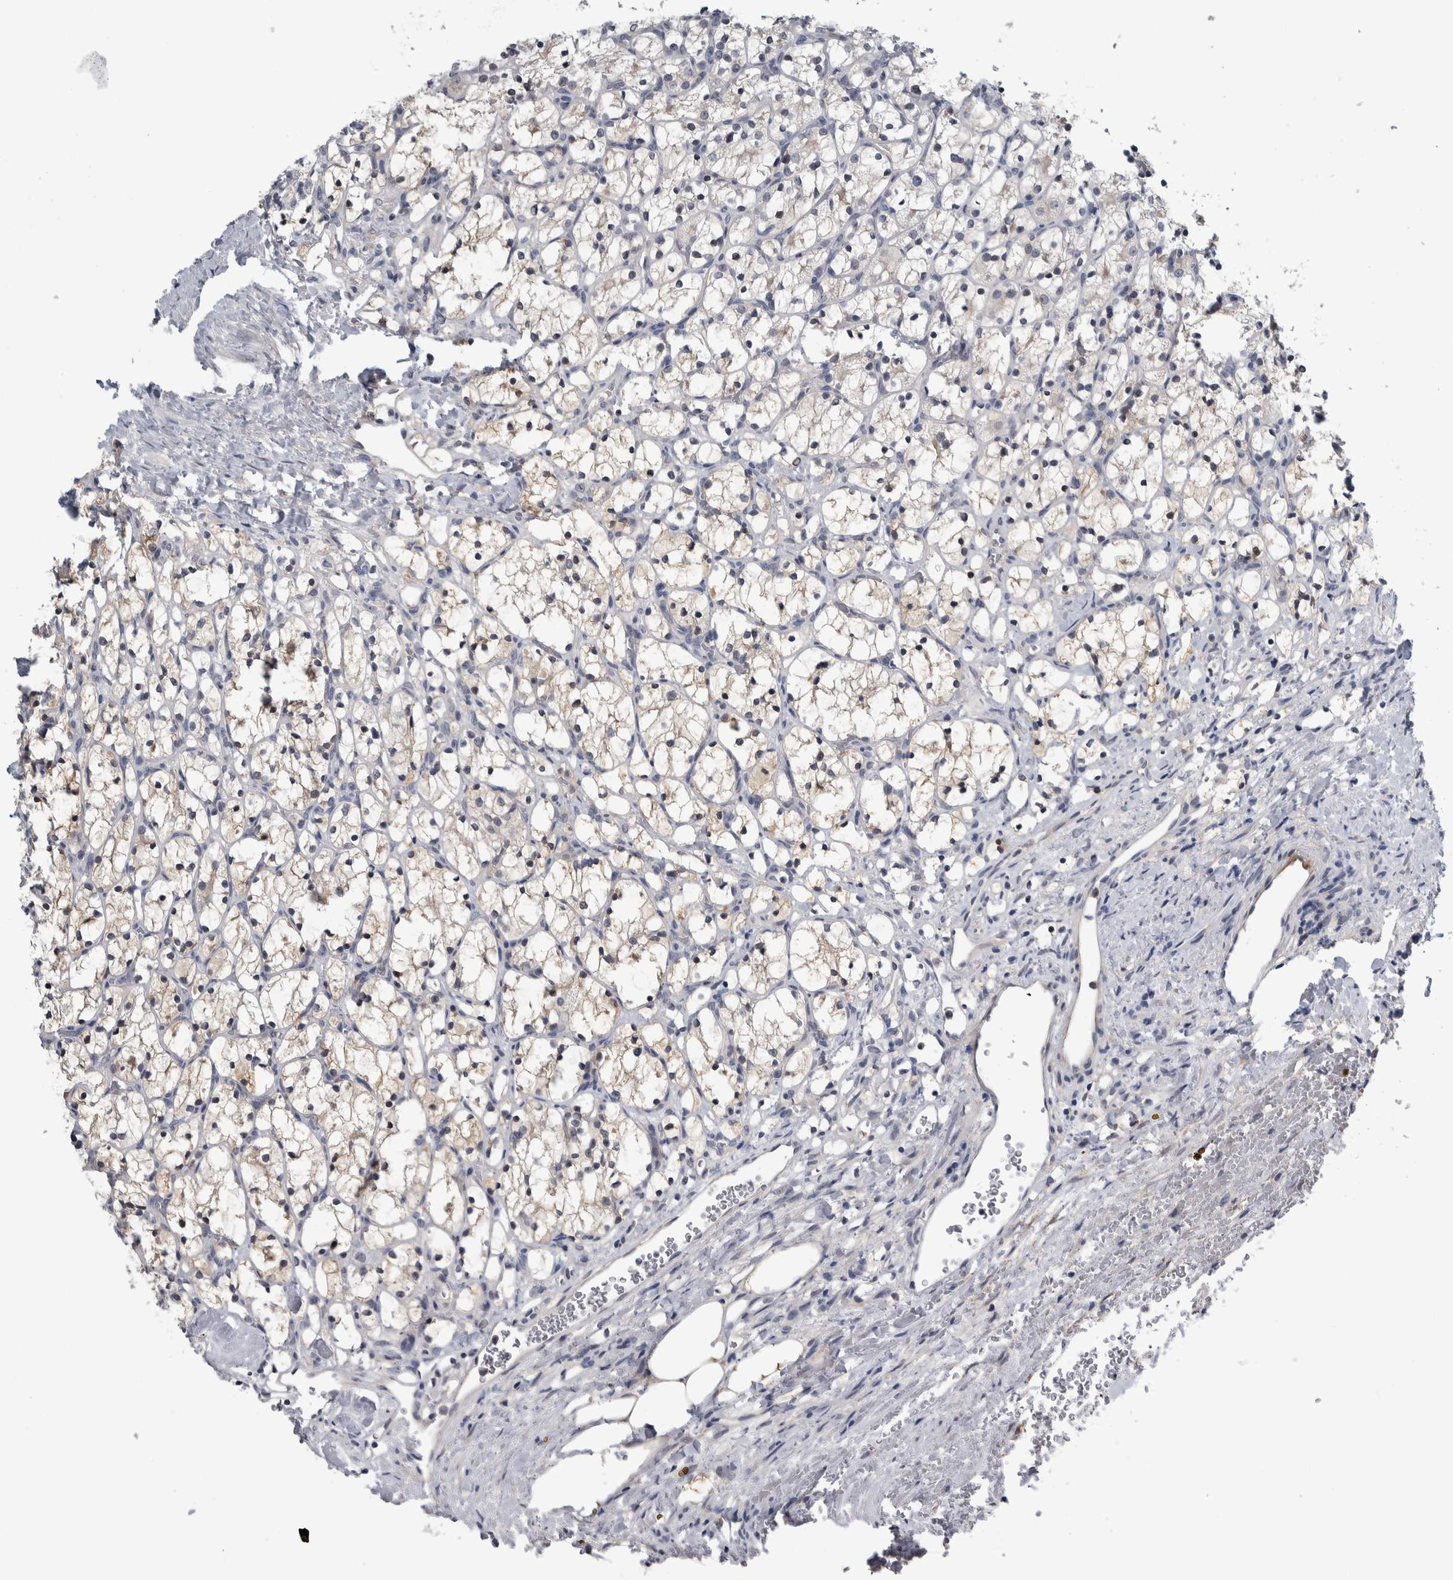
{"staining": {"intensity": "weak", "quantity": "25%-75%", "location": "cytoplasmic/membranous"}, "tissue": "renal cancer", "cell_type": "Tumor cells", "image_type": "cancer", "snomed": [{"axis": "morphology", "description": "Adenocarcinoma, NOS"}, {"axis": "topography", "description": "Kidney"}], "caption": "High-magnification brightfield microscopy of renal cancer (adenocarcinoma) stained with DAB (3,3'-diaminobenzidine) (brown) and counterstained with hematoxylin (blue). tumor cells exhibit weak cytoplasmic/membranous staining is identified in about25%-75% of cells.", "gene": "COL14A1", "patient": {"sex": "female", "age": 69}}